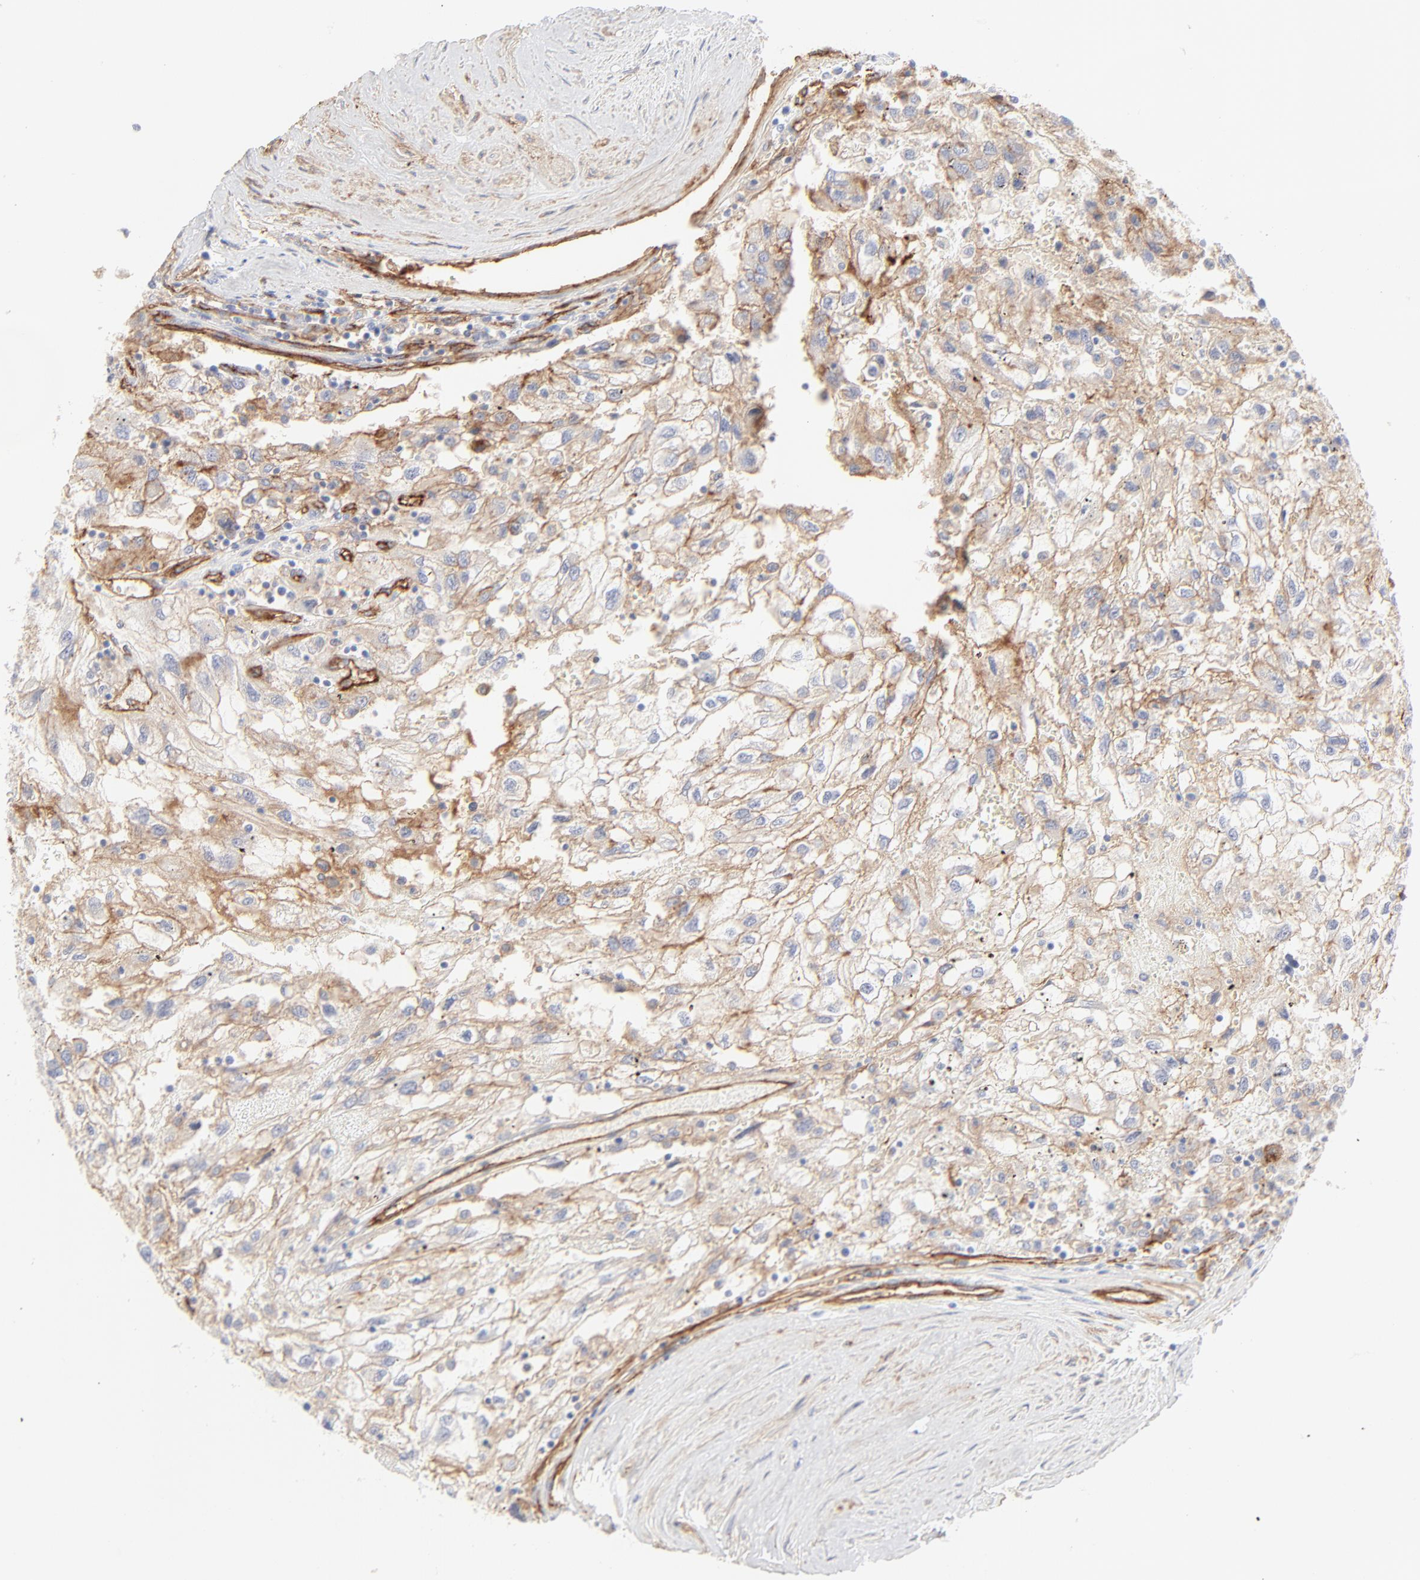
{"staining": {"intensity": "negative", "quantity": "none", "location": "none"}, "tissue": "renal cancer", "cell_type": "Tumor cells", "image_type": "cancer", "snomed": [{"axis": "morphology", "description": "Normal tissue, NOS"}, {"axis": "morphology", "description": "Adenocarcinoma, NOS"}, {"axis": "topography", "description": "Kidney"}], "caption": "There is no significant positivity in tumor cells of renal cancer.", "gene": "ITGA5", "patient": {"sex": "male", "age": 71}}